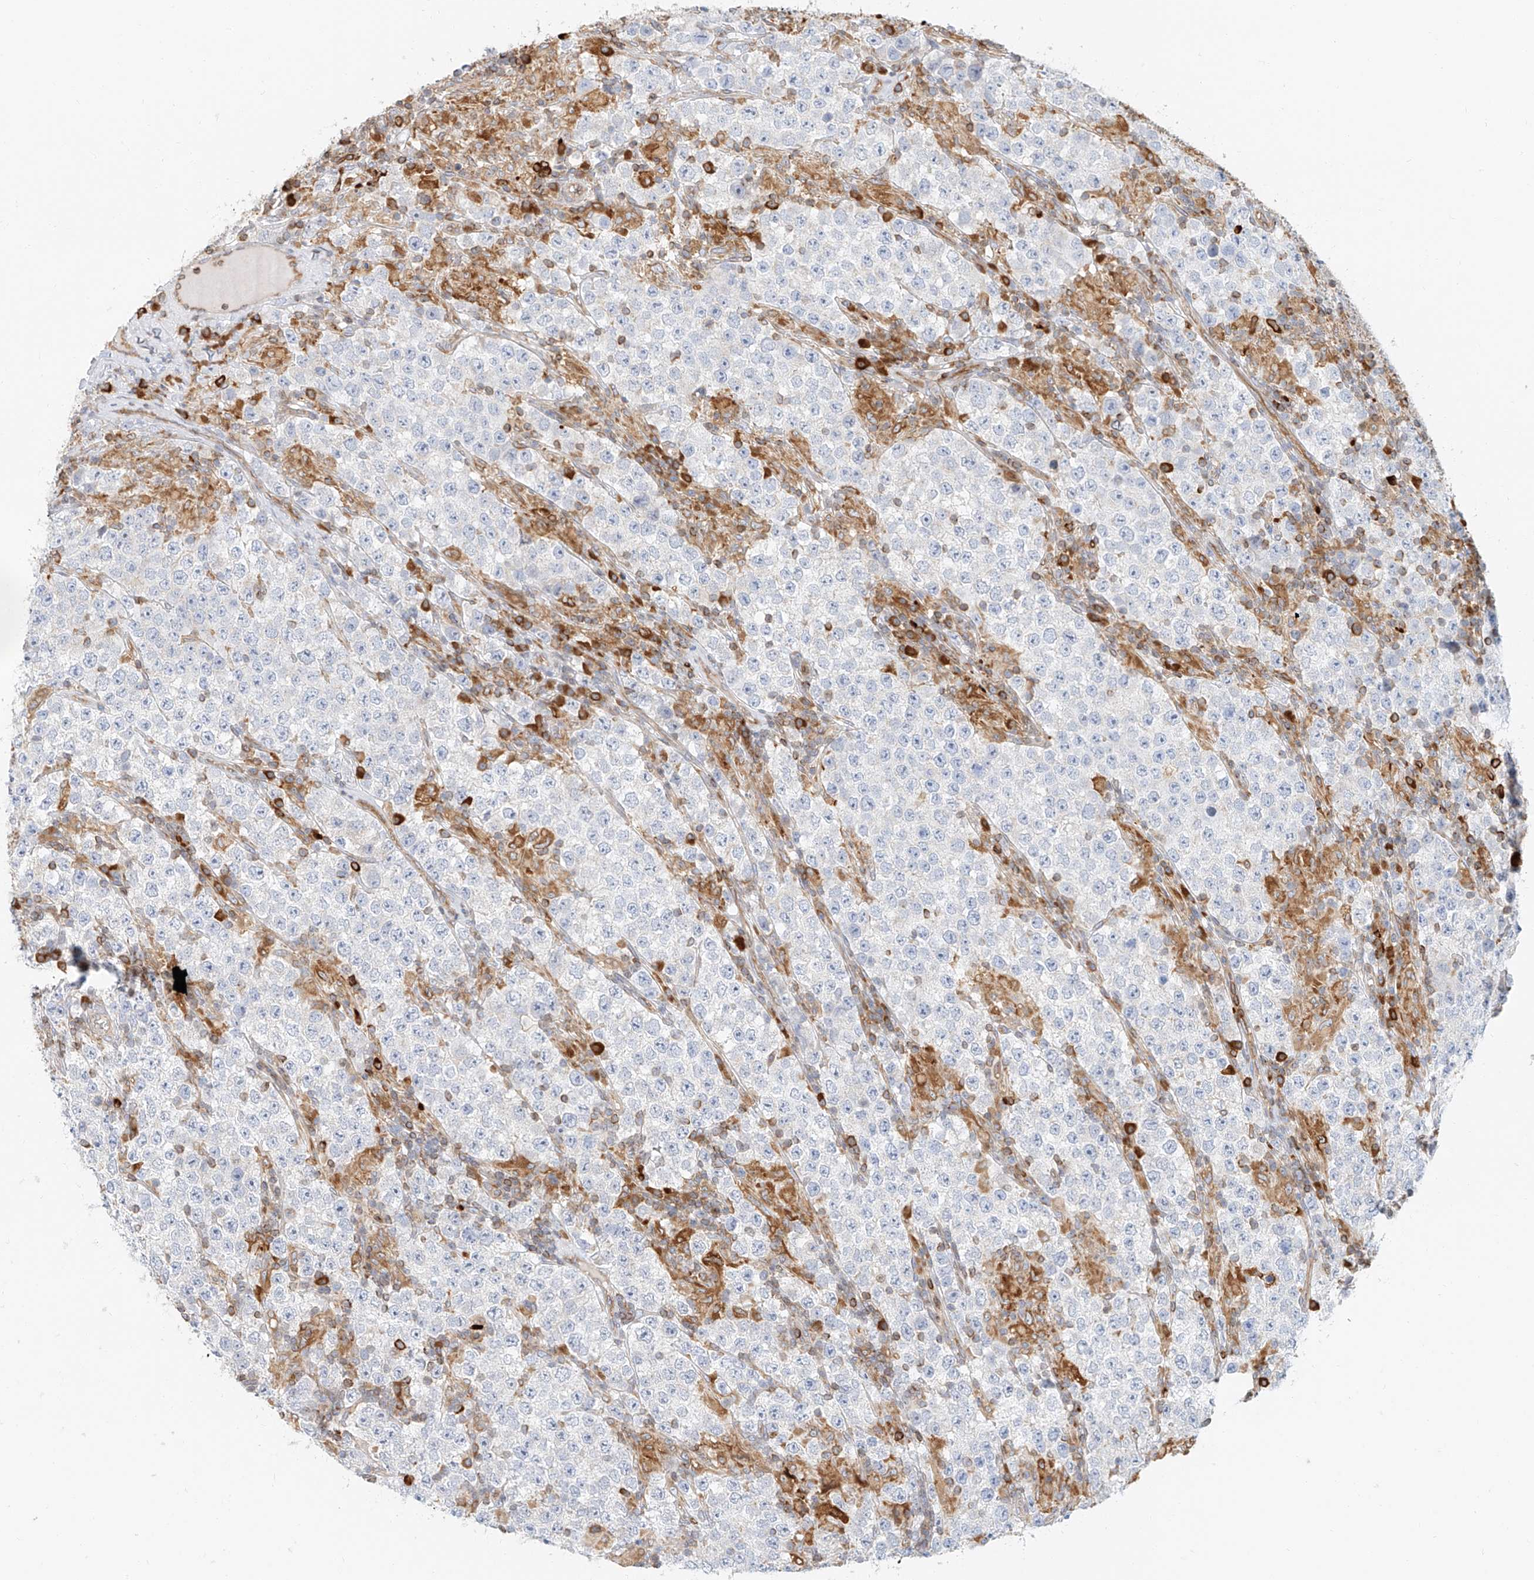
{"staining": {"intensity": "negative", "quantity": "none", "location": "none"}, "tissue": "testis cancer", "cell_type": "Tumor cells", "image_type": "cancer", "snomed": [{"axis": "morphology", "description": "Normal tissue, NOS"}, {"axis": "morphology", "description": "Urothelial carcinoma, High grade"}, {"axis": "morphology", "description": "Seminoma, NOS"}, {"axis": "morphology", "description": "Carcinoma, Embryonal, NOS"}, {"axis": "topography", "description": "Urinary bladder"}, {"axis": "topography", "description": "Testis"}], "caption": "Testis cancer (seminoma) was stained to show a protein in brown. There is no significant expression in tumor cells. The staining was performed using DAB (3,3'-diaminobenzidine) to visualize the protein expression in brown, while the nuclei were stained in blue with hematoxylin (Magnification: 20x).", "gene": "DHRS7", "patient": {"sex": "male", "age": 41}}